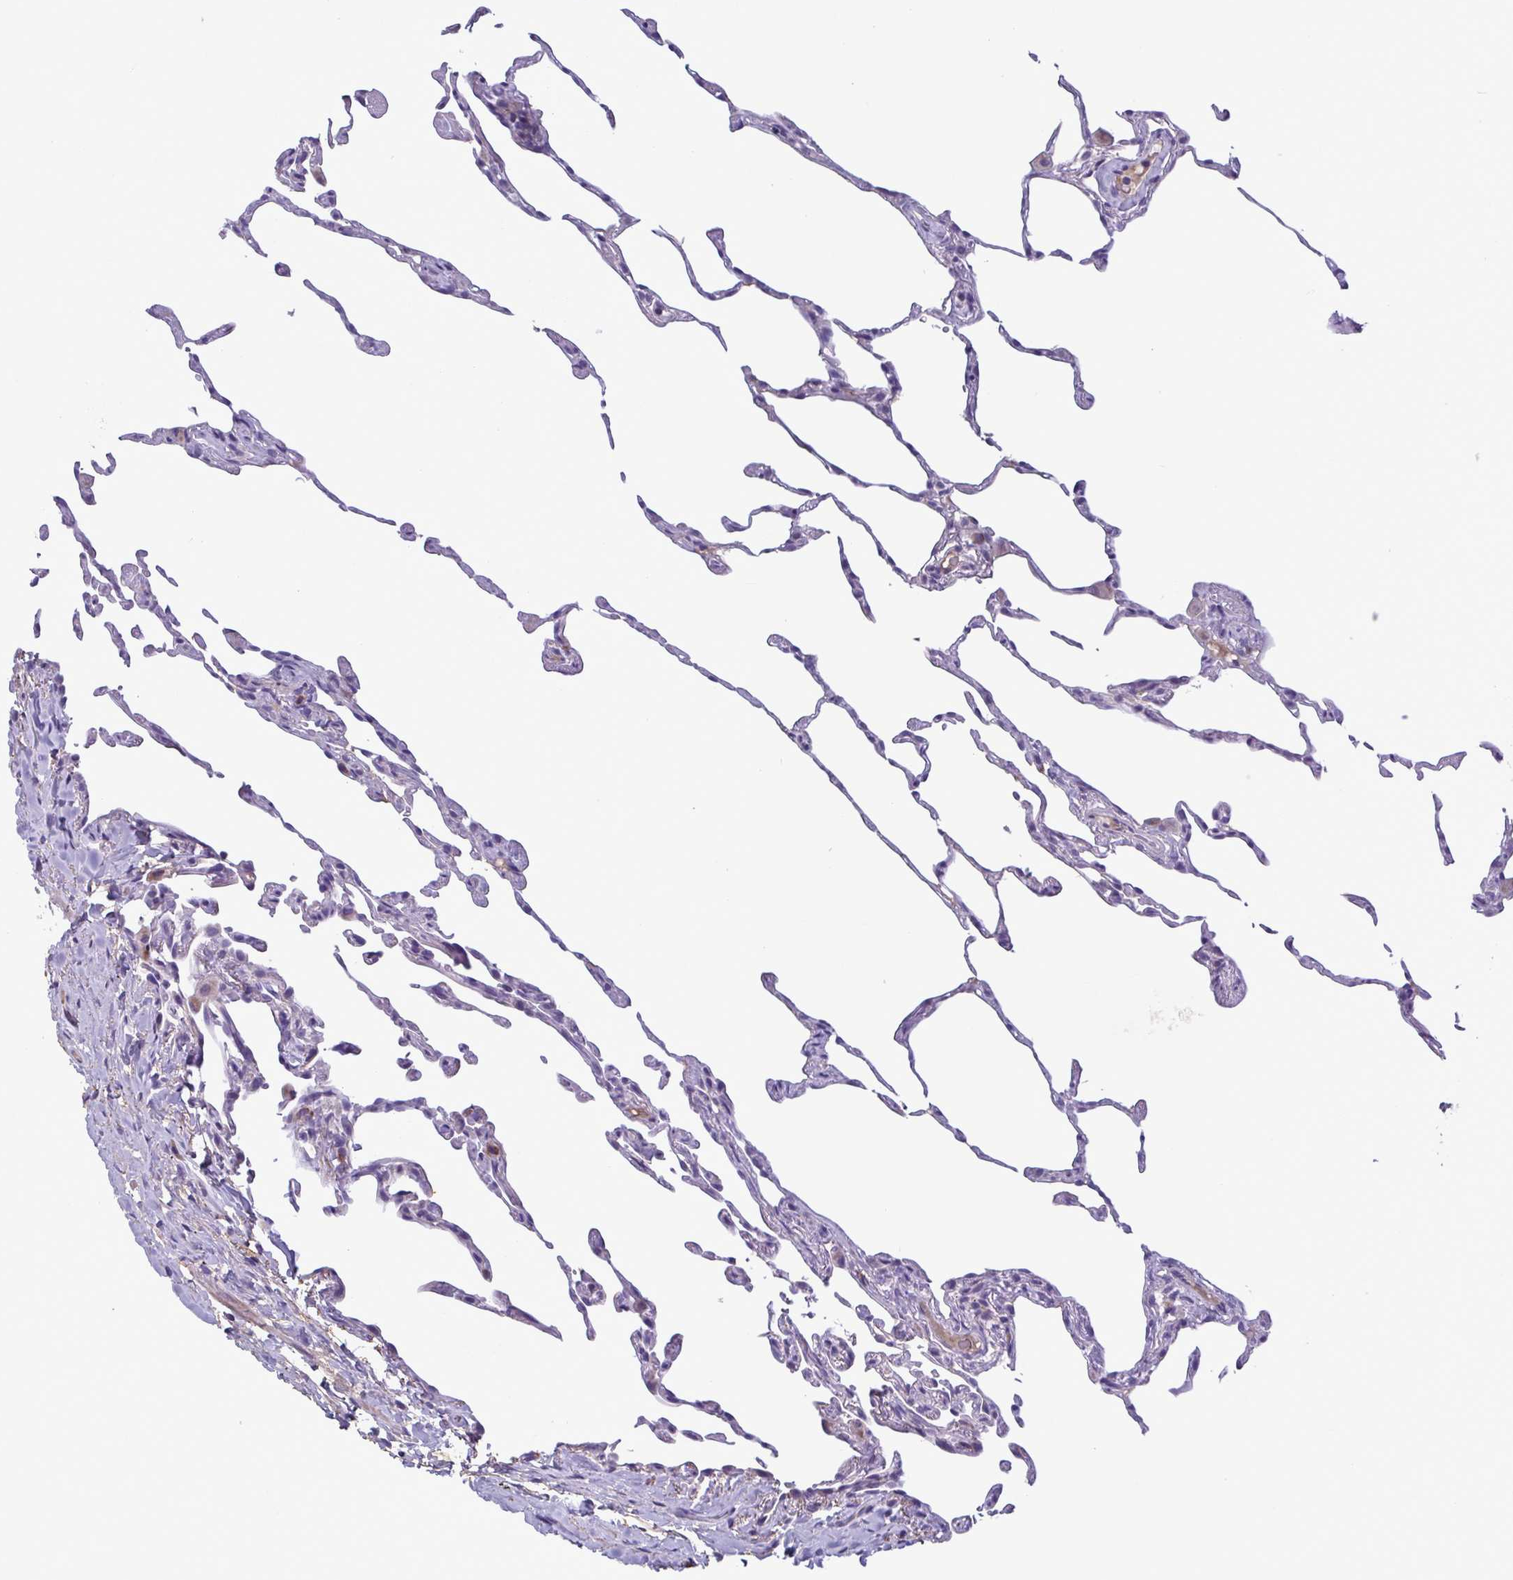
{"staining": {"intensity": "negative", "quantity": "none", "location": "none"}, "tissue": "lung", "cell_type": "Alveolar cells", "image_type": "normal", "snomed": [{"axis": "morphology", "description": "Normal tissue, NOS"}, {"axis": "topography", "description": "Lung"}], "caption": "The micrograph reveals no staining of alveolar cells in benign lung.", "gene": "F13B", "patient": {"sex": "female", "age": 57}}